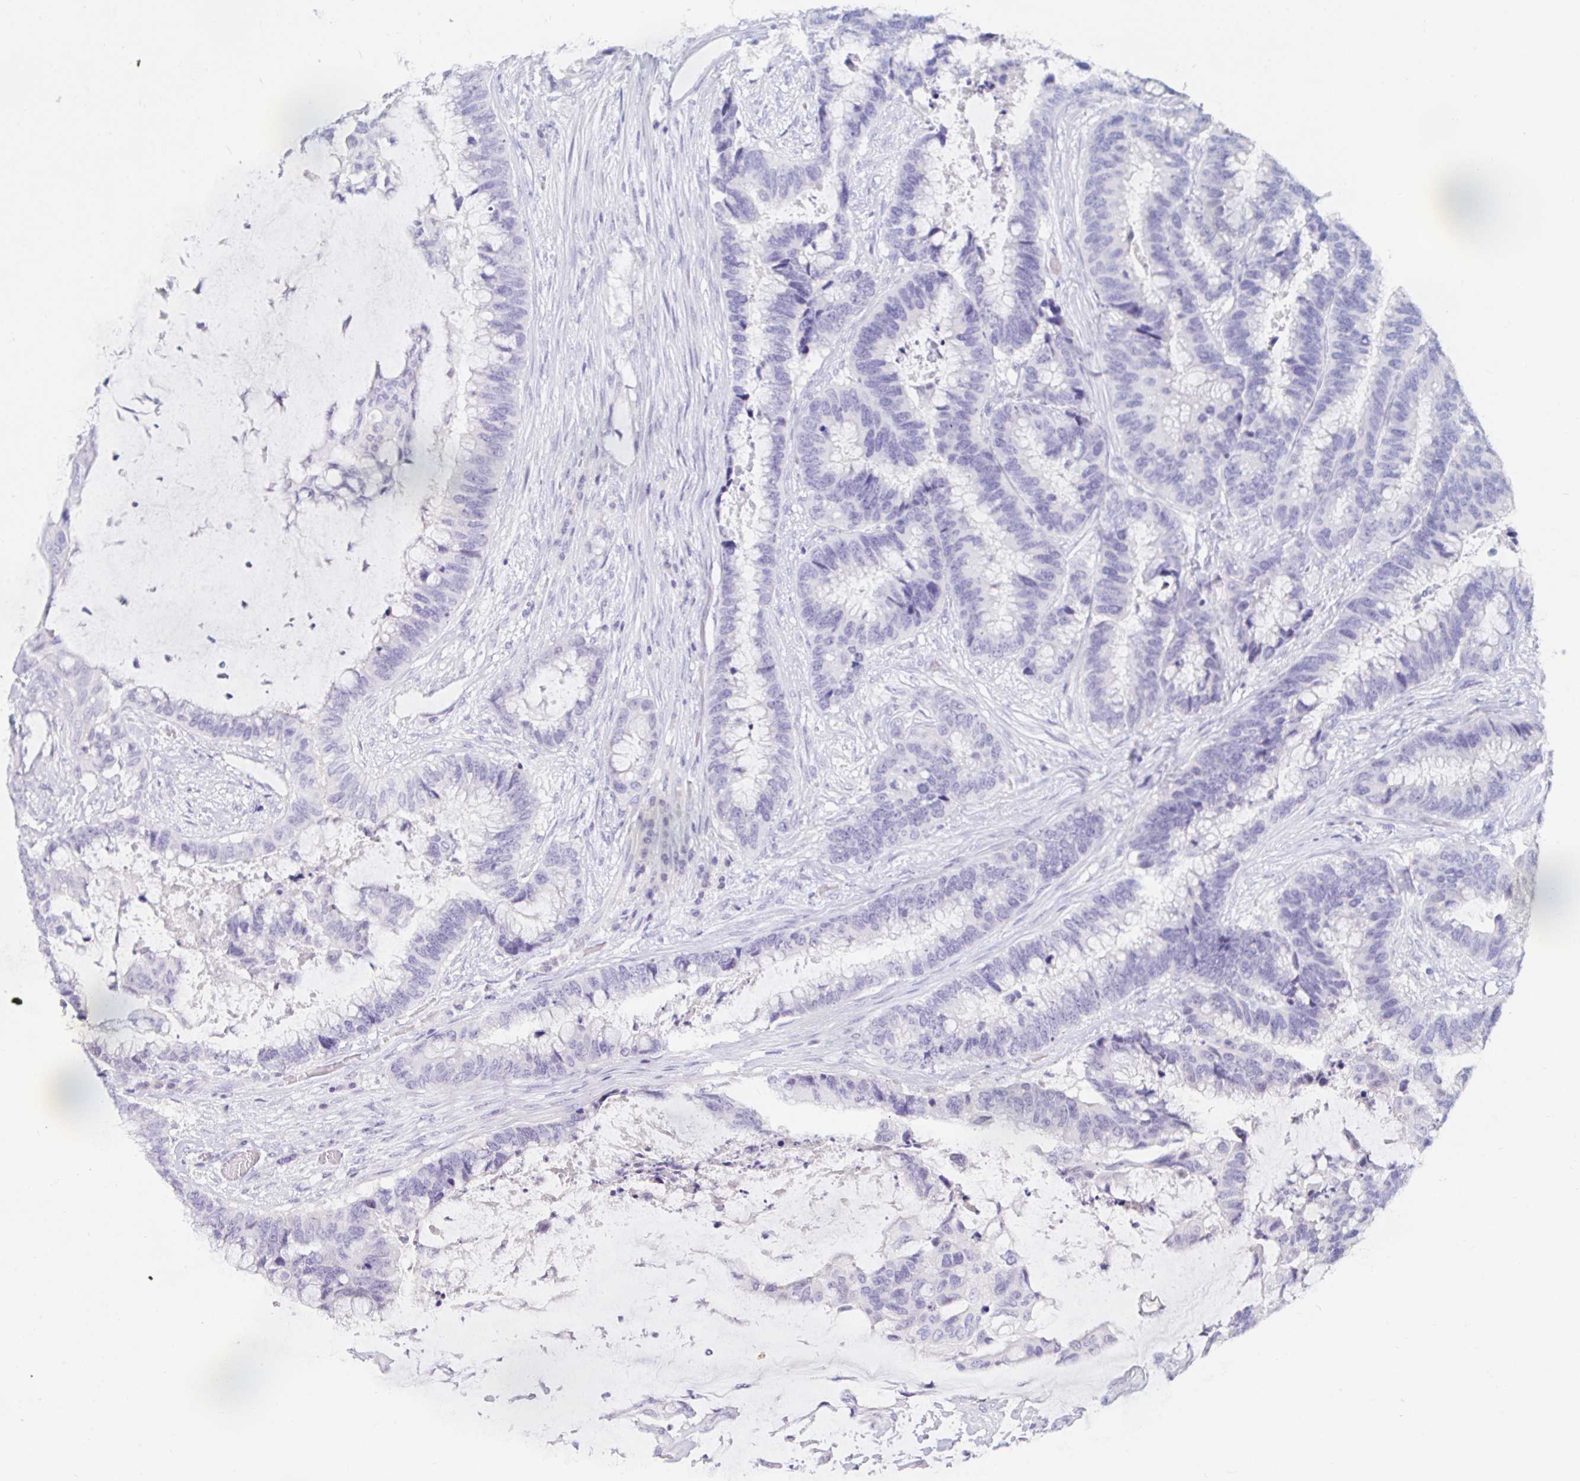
{"staining": {"intensity": "negative", "quantity": "none", "location": "none"}, "tissue": "colorectal cancer", "cell_type": "Tumor cells", "image_type": "cancer", "snomed": [{"axis": "morphology", "description": "Adenocarcinoma, NOS"}, {"axis": "topography", "description": "Rectum"}], "caption": "There is no significant expression in tumor cells of colorectal cancer (adenocarcinoma).", "gene": "TEX44", "patient": {"sex": "female", "age": 59}}